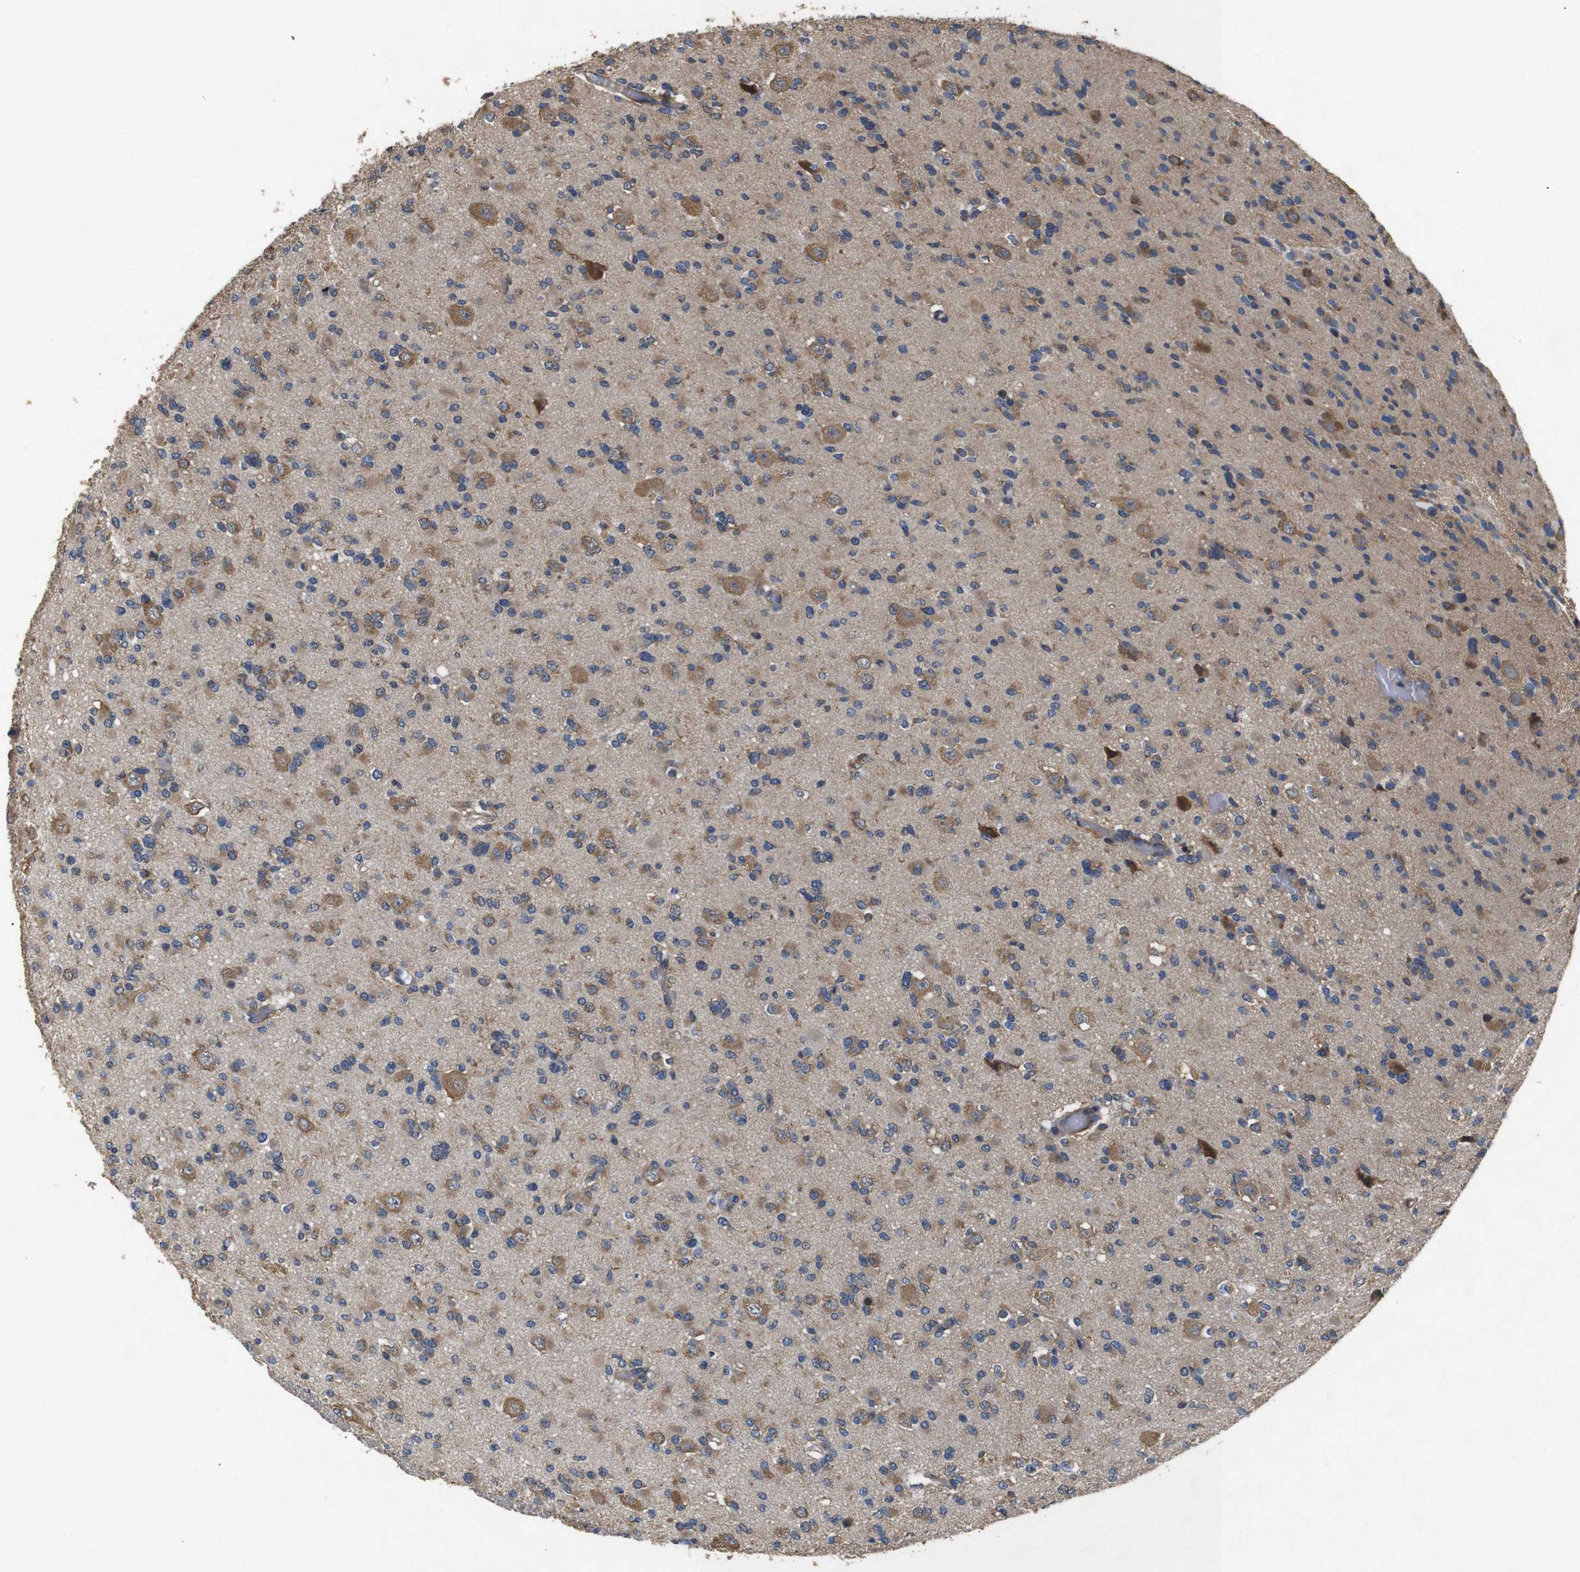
{"staining": {"intensity": "moderate", "quantity": "<25%", "location": "cytoplasmic/membranous"}, "tissue": "glioma", "cell_type": "Tumor cells", "image_type": "cancer", "snomed": [{"axis": "morphology", "description": "Glioma, malignant, Low grade"}, {"axis": "topography", "description": "Brain"}], "caption": "There is low levels of moderate cytoplasmic/membranous staining in tumor cells of malignant glioma (low-grade), as demonstrated by immunohistochemical staining (brown color).", "gene": "BNIP3", "patient": {"sex": "female", "age": 22}}